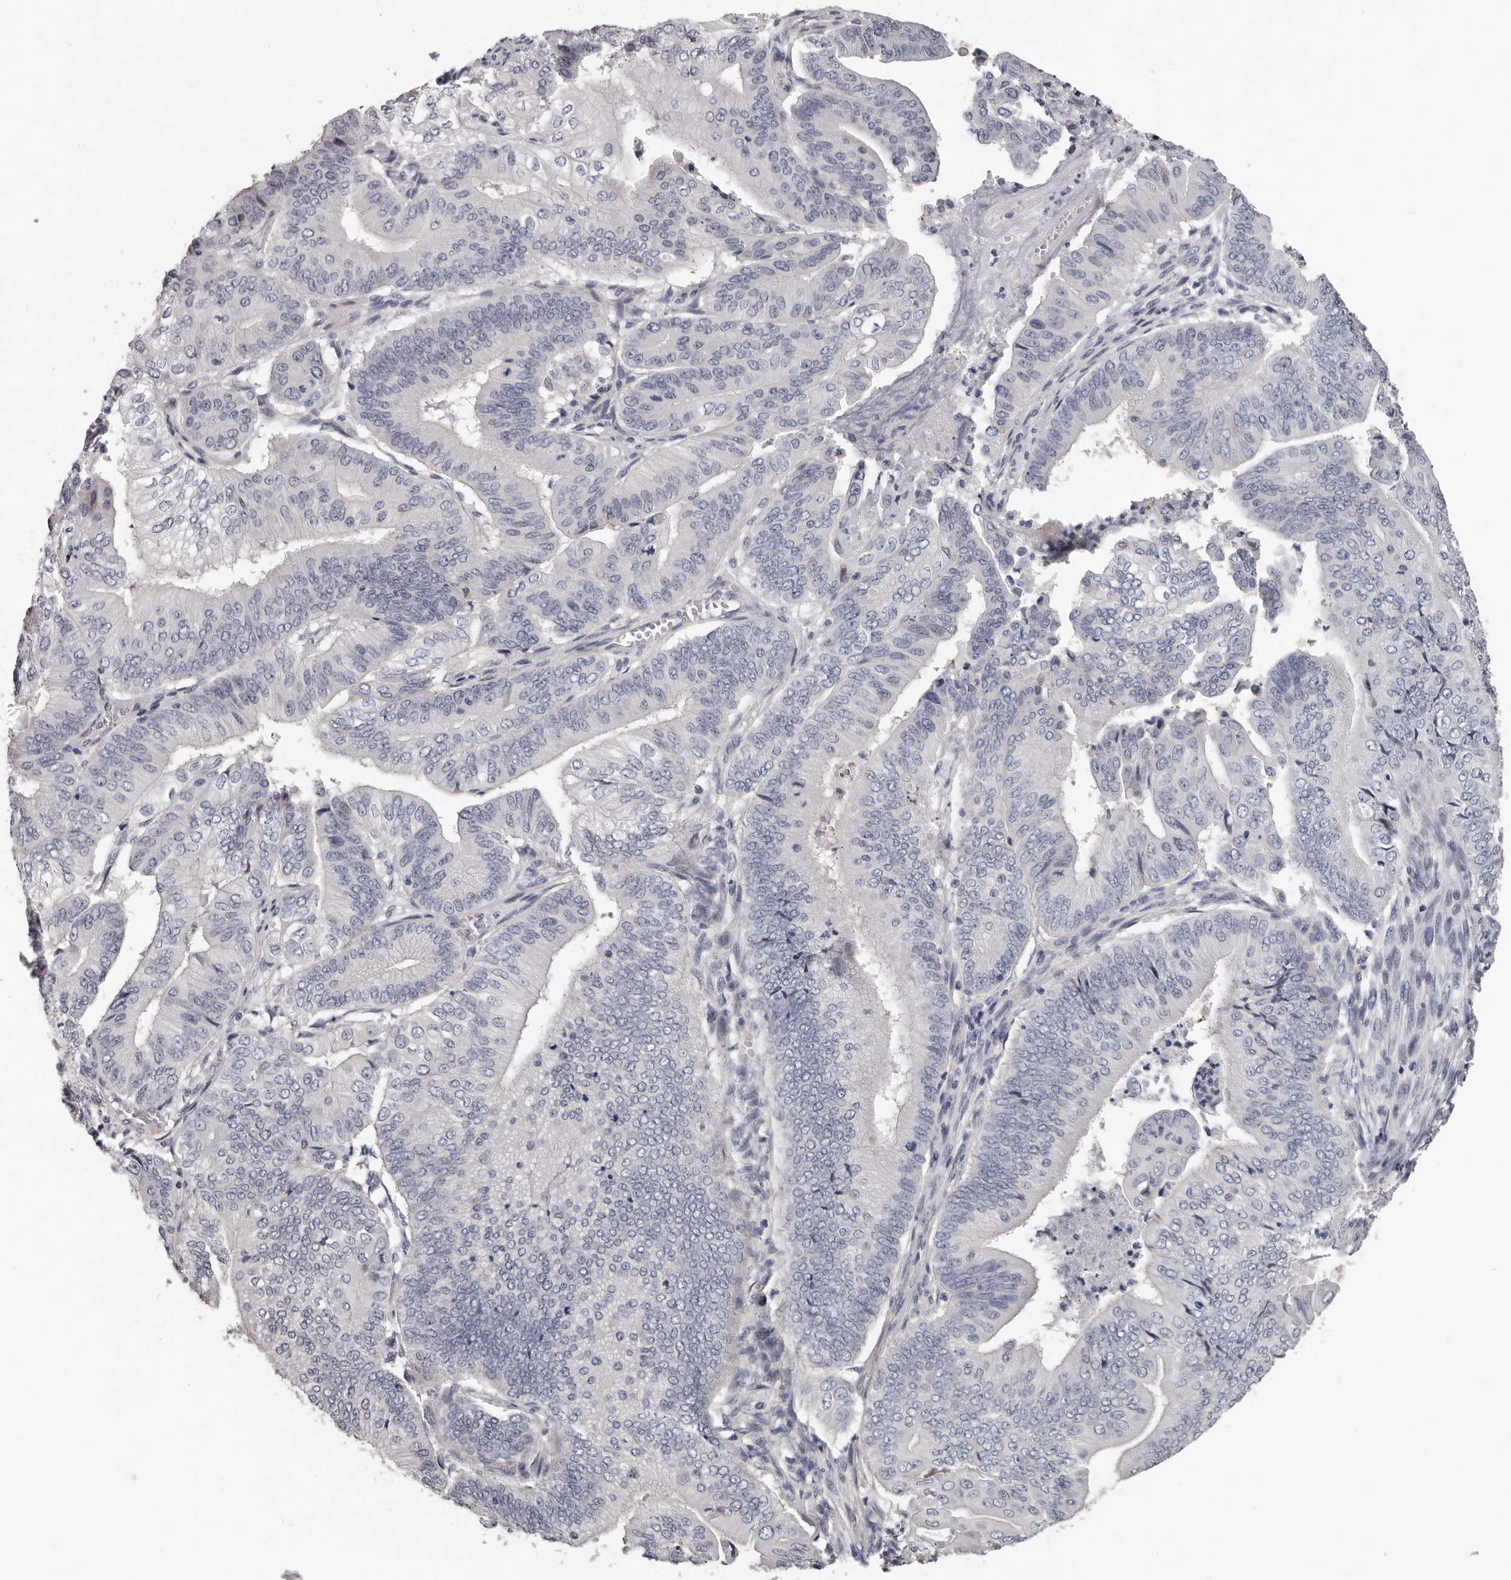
{"staining": {"intensity": "negative", "quantity": "none", "location": "none"}, "tissue": "pancreatic cancer", "cell_type": "Tumor cells", "image_type": "cancer", "snomed": [{"axis": "morphology", "description": "Adenocarcinoma, NOS"}, {"axis": "topography", "description": "Pancreas"}], "caption": "A histopathology image of human pancreatic cancer is negative for staining in tumor cells. The staining was performed using DAB (3,3'-diaminobenzidine) to visualize the protein expression in brown, while the nuclei were stained in blue with hematoxylin (Magnification: 20x).", "gene": "RNF217", "patient": {"sex": "female", "age": 77}}